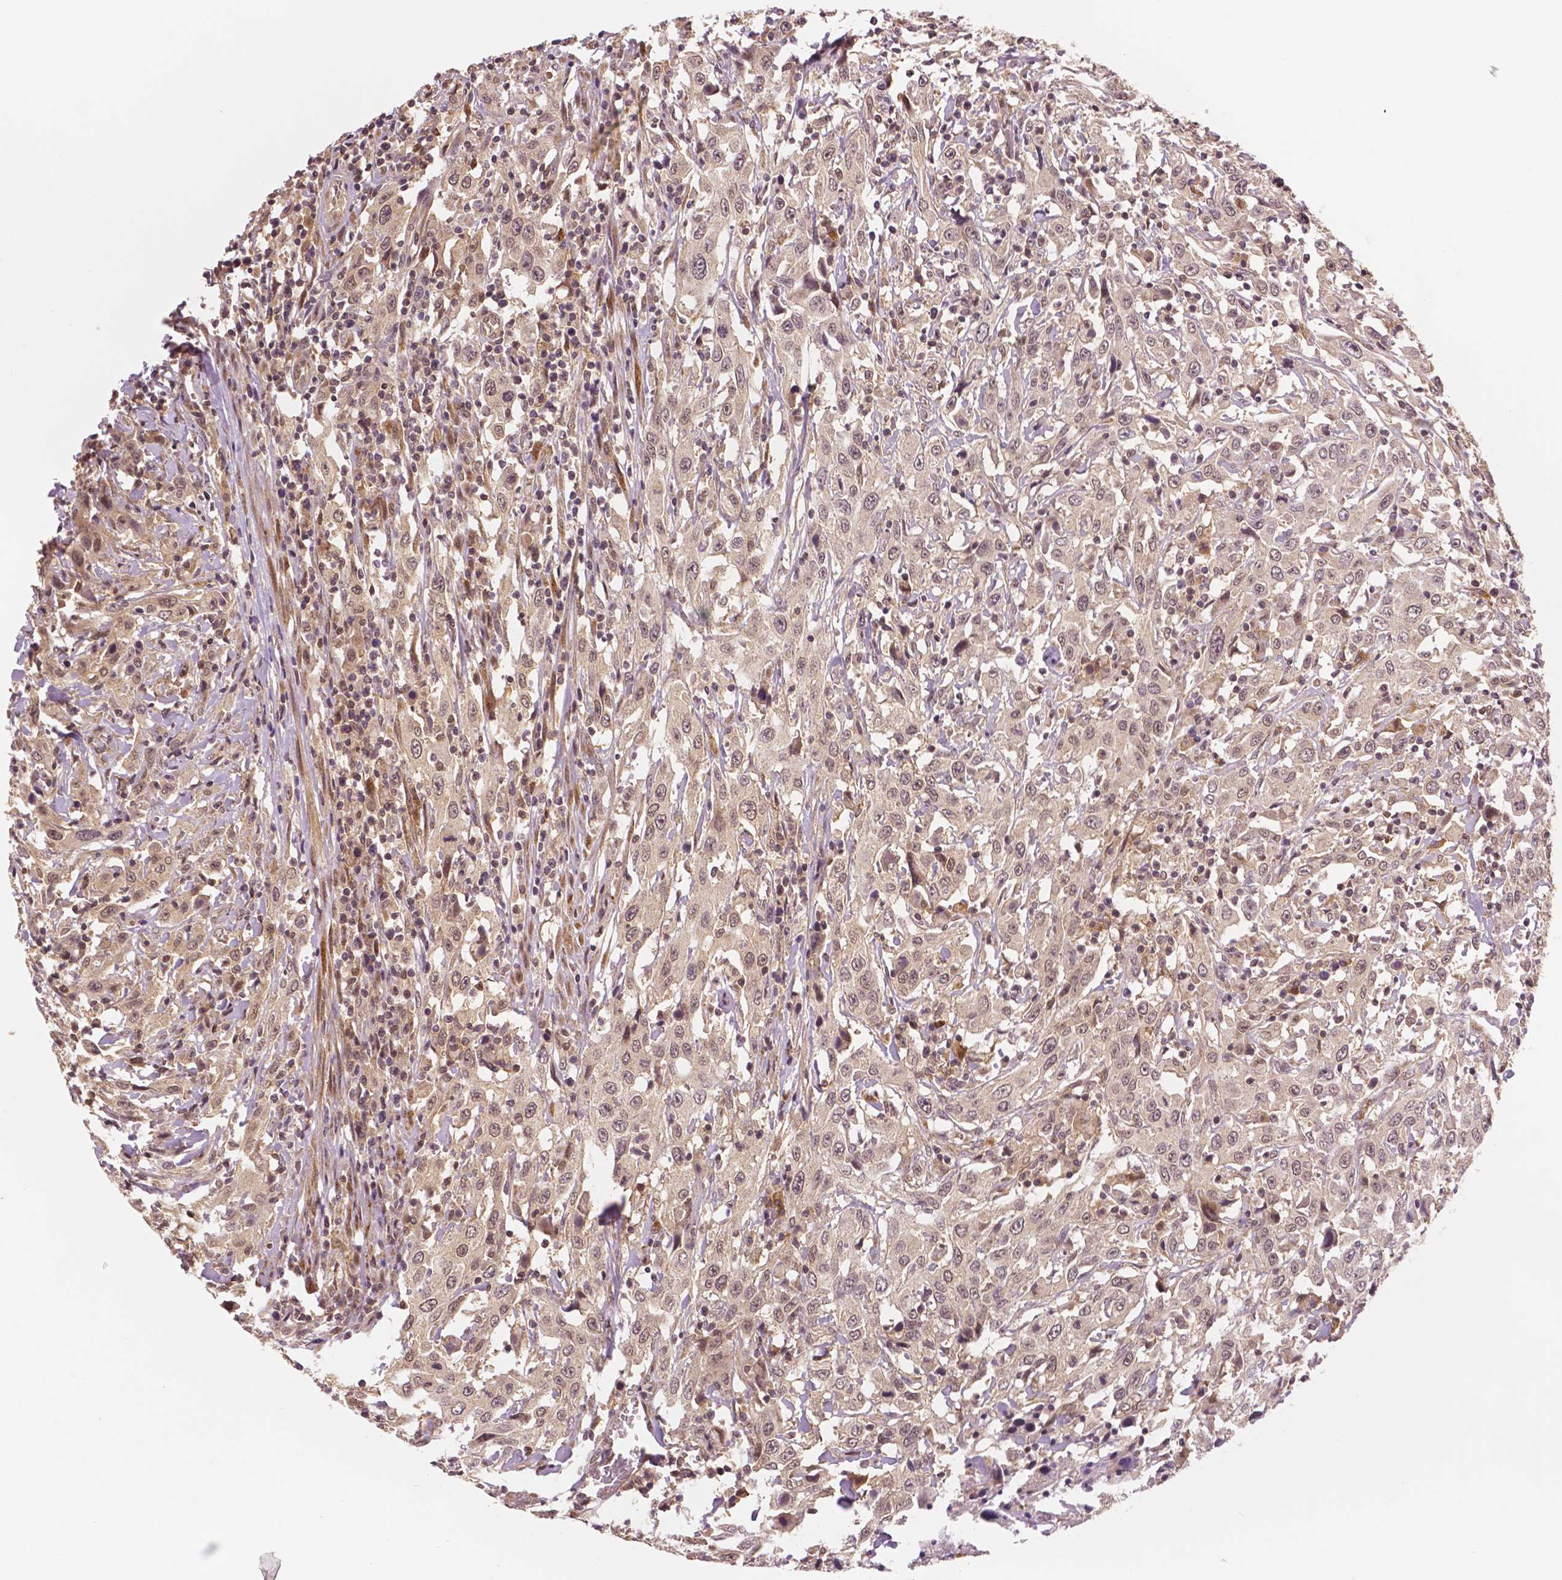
{"staining": {"intensity": "weak", "quantity": ">75%", "location": "cytoplasmic/membranous"}, "tissue": "urothelial cancer", "cell_type": "Tumor cells", "image_type": "cancer", "snomed": [{"axis": "morphology", "description": "Urothelial carcinoma, High grade"}, {"axis": "topography", "description": "Urinary bladder"}], "caption": "High-magnification brightfield microscopy of urothelial carcinoma (high-grade) stained with DAB (brown) and counterstained with hematoxylin (blue). tumor cells exhibit weak cytoplasmic/membranous positivity is seen in about>75% of cells.", "gene": "STAT3", "patient": {"sex": "male", "age": 61}}